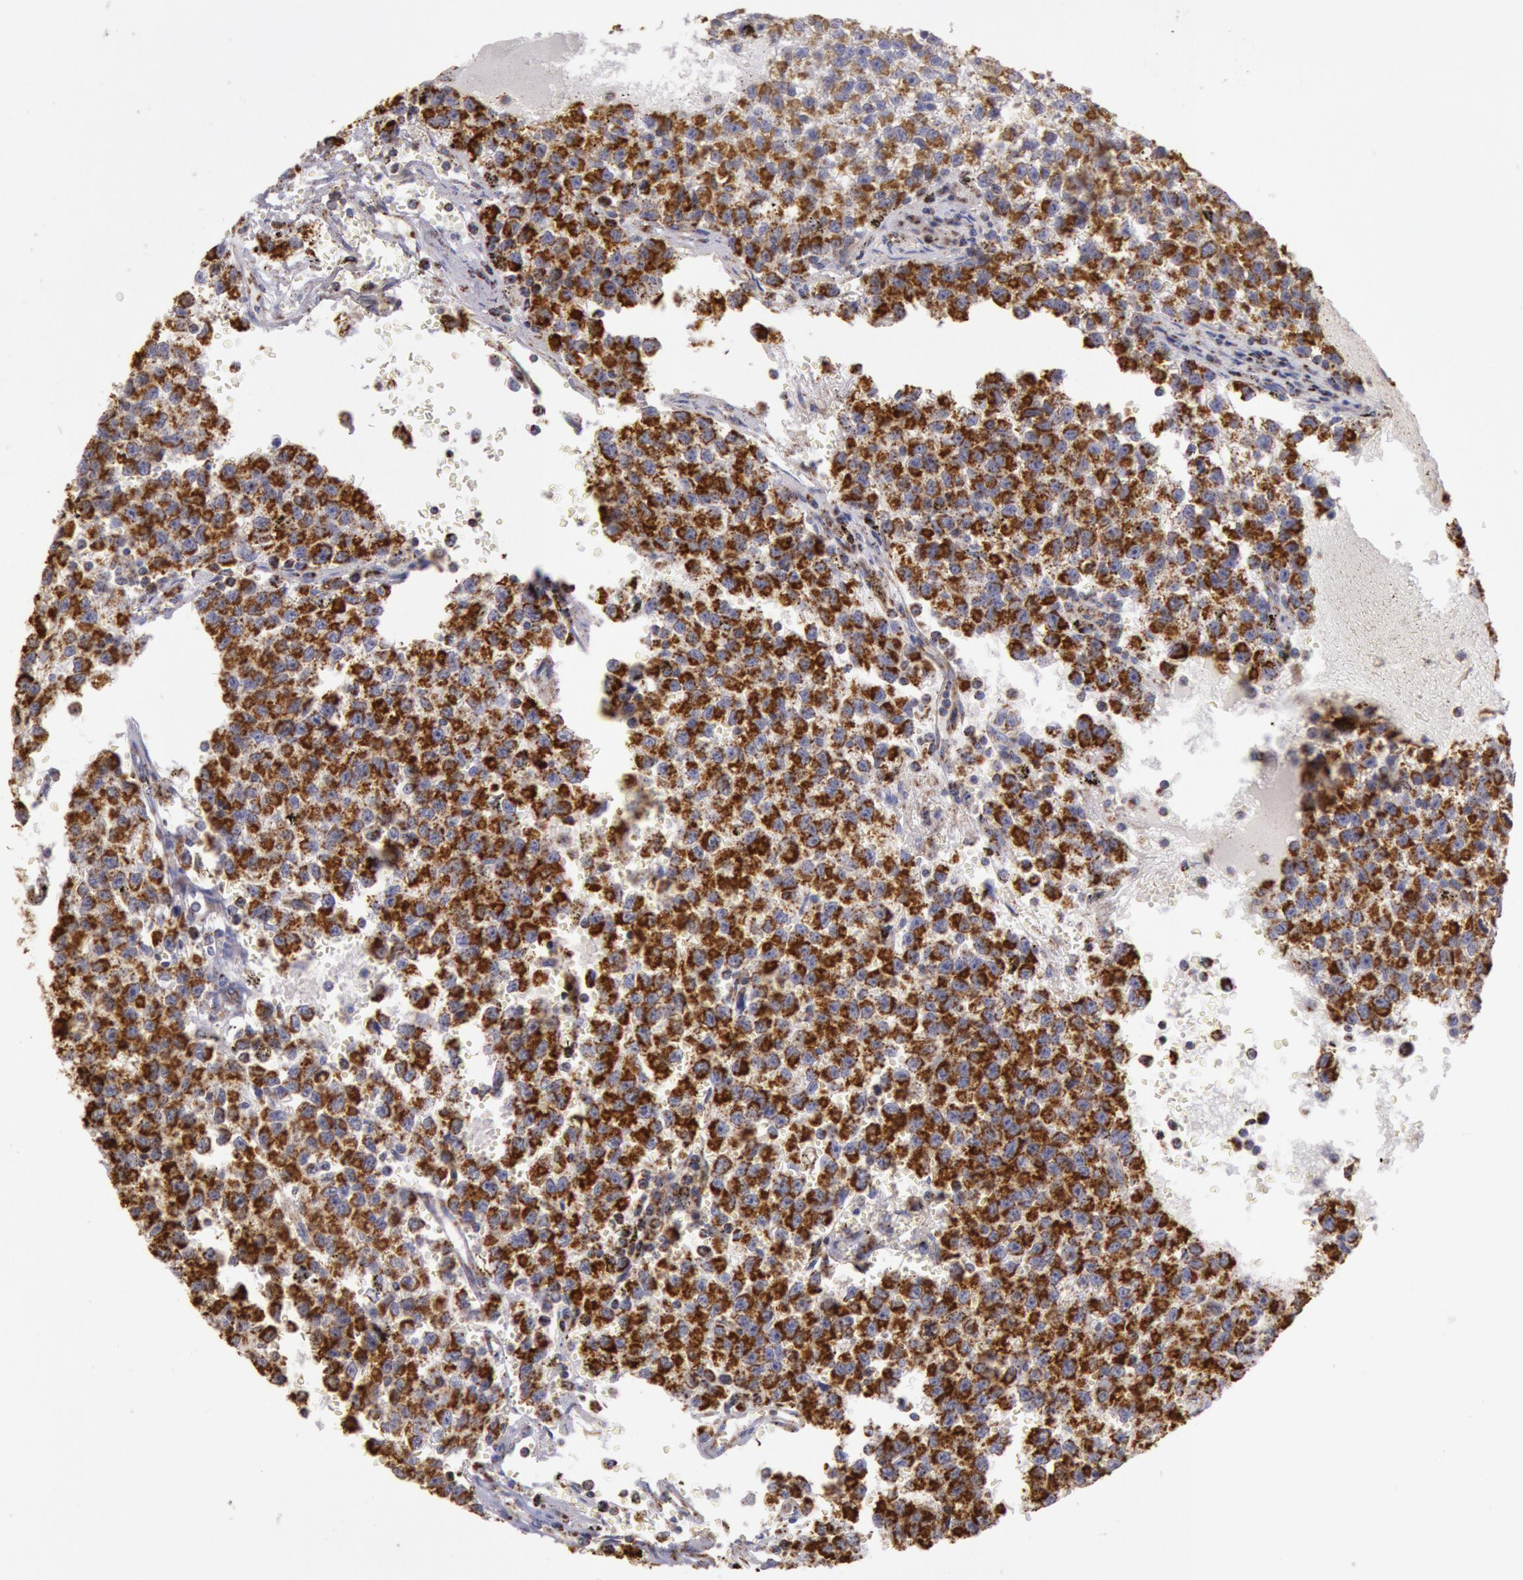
{"staining": {"intensity": "strong", "quantity": "25%-75%", "location": "cytoplasmic/membranous"}, "tissue": "testis cancer", "cell_type": "Tumor cells", "image_type": "cancer", "snomed": [{"axis": "morphology", "description": "Seminoma, NOS"}, {"axis": "topography", "description": "Testis"}], "caption": "Protein staining shows strong cytoplasmic/membranous staining in about 25%-75% of tumor cells in testis cancer (seminoma).", "gene": "CYC1", "patient": {"sex": "male", "age": 35}}